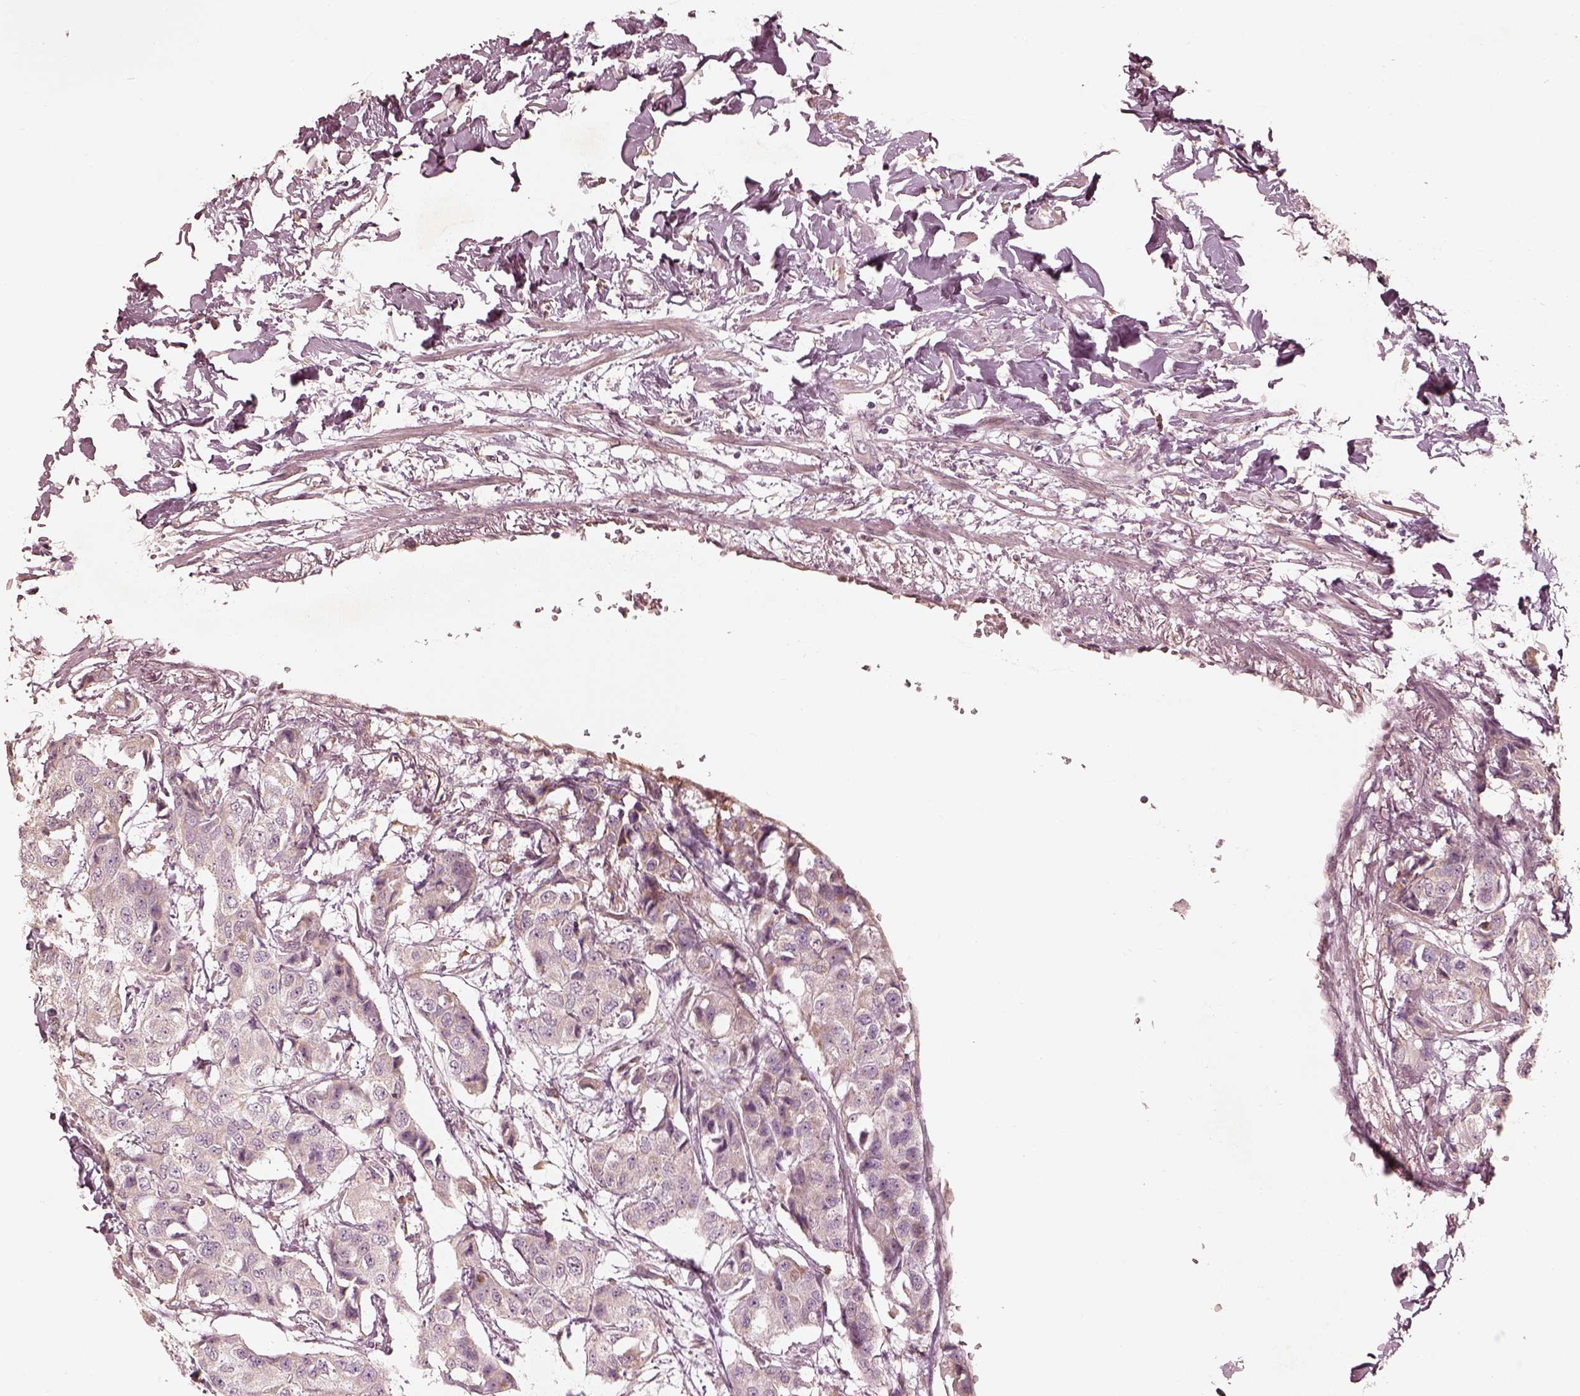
{"staining": {"intensity": "negative", "quantity": "none", "location": "none"}, "tissue": "breast cancer", "cell_type": "Tumor cells", "image_type": "cancer", "snomed": [{"axis": "morphology", "description": "Duct carcinoma"}, {"axis": "topography", "description": "Breast"}], "caption": "This is an immunohistochemistry photomicrograph of human infiltrating ductal carcinoma (breast). There is no expression in tumor cells.", "gene": "WLS", "patient": {"sex": "female", "age": 80}}